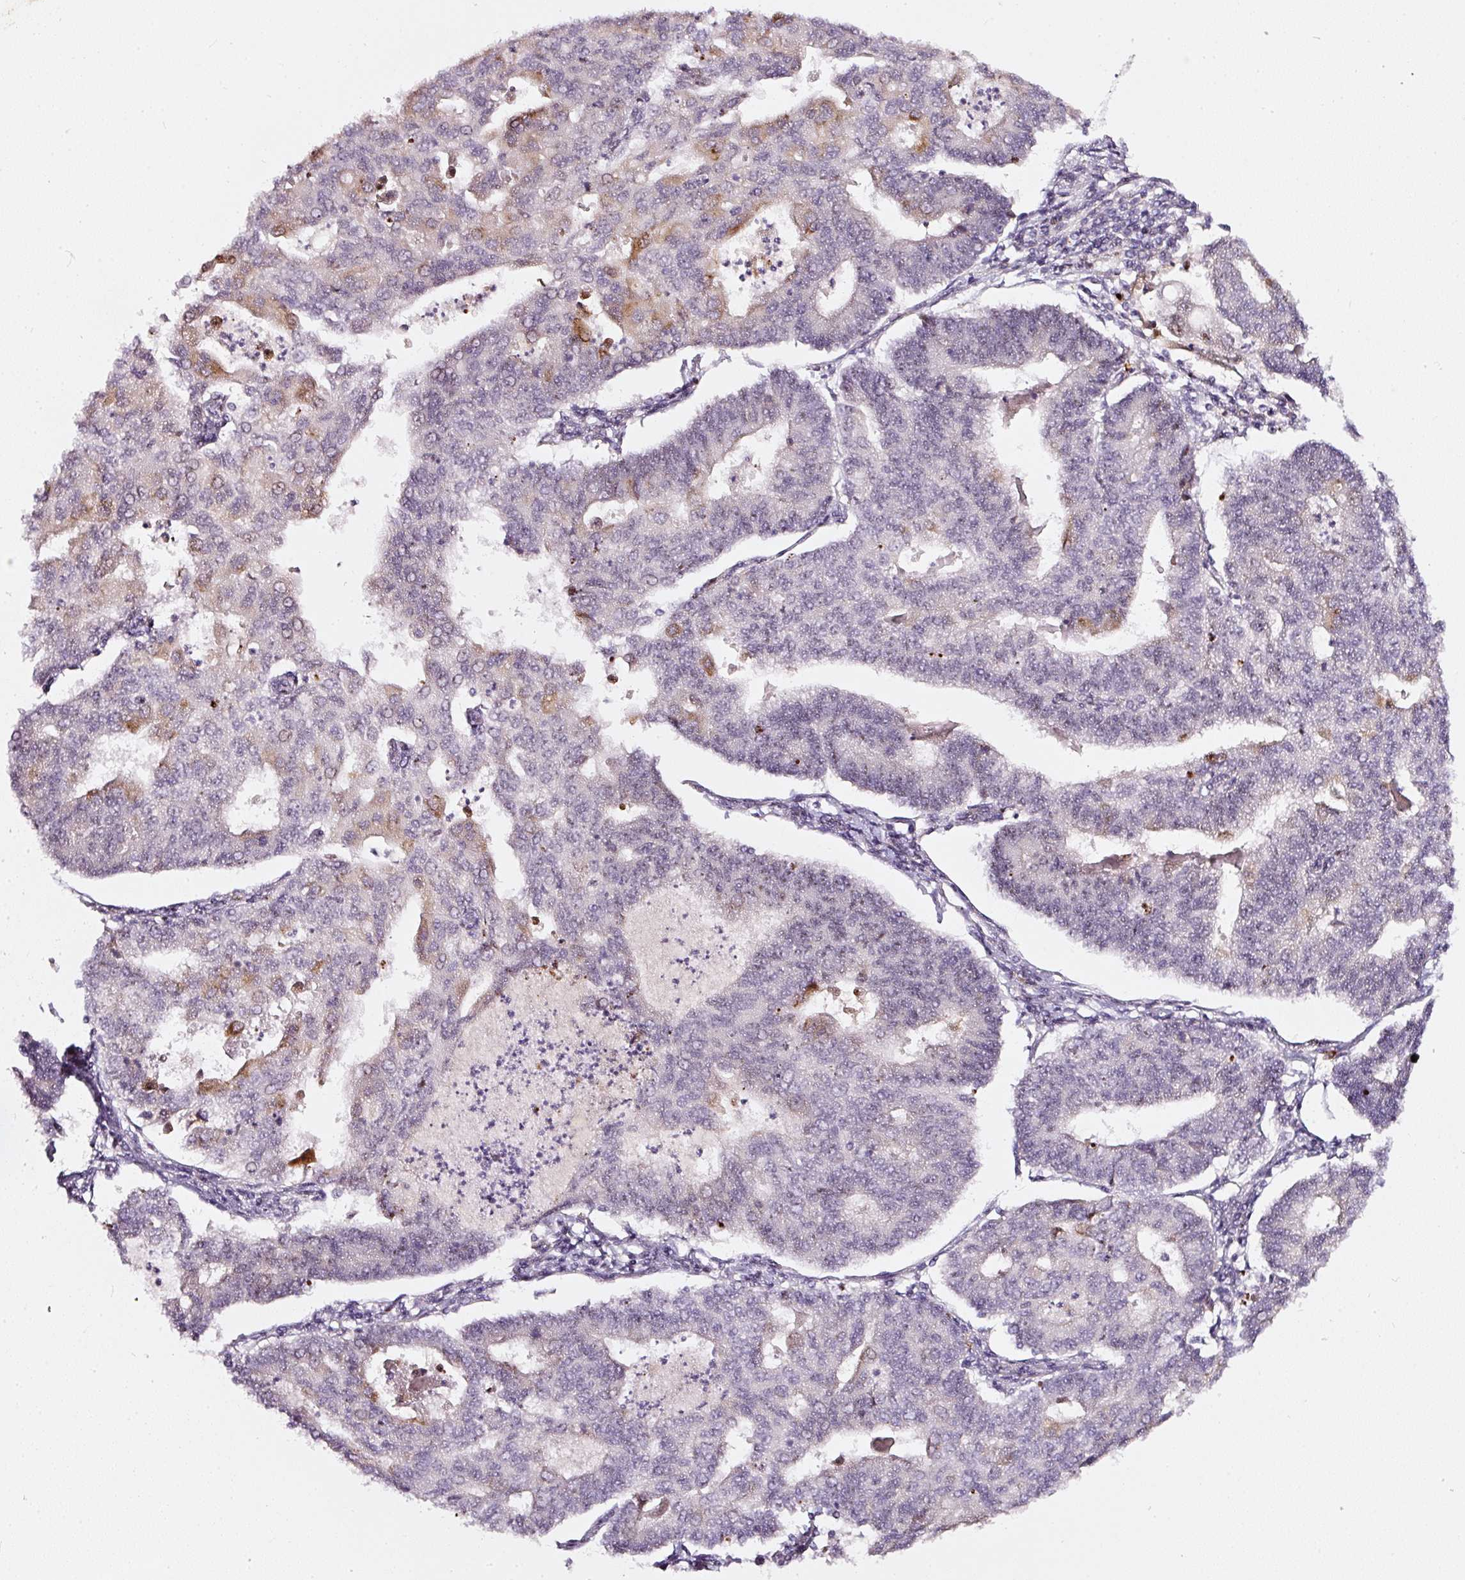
{"staining": {"intensity": "moderate", "quantity": "<25%", "location": "cytoplasmic/membranous"}, "tissue": "endometrial cancer", "cell_type": "Tumor cells", "image_type": "cancer", "snomed": [{"axis": "morphology", "description": "Adenocarcinoma, NOS"}, {"axis": "topography", "description": "Endometrium"}], "caption": "A brown stain labels moderate cytoplasmic/membranous positivity of a protein in human adenocarcinoma (endometrial) tumor cells.", "gene": "MXRA8", "patient": {"sex": "female", "age": 56}}